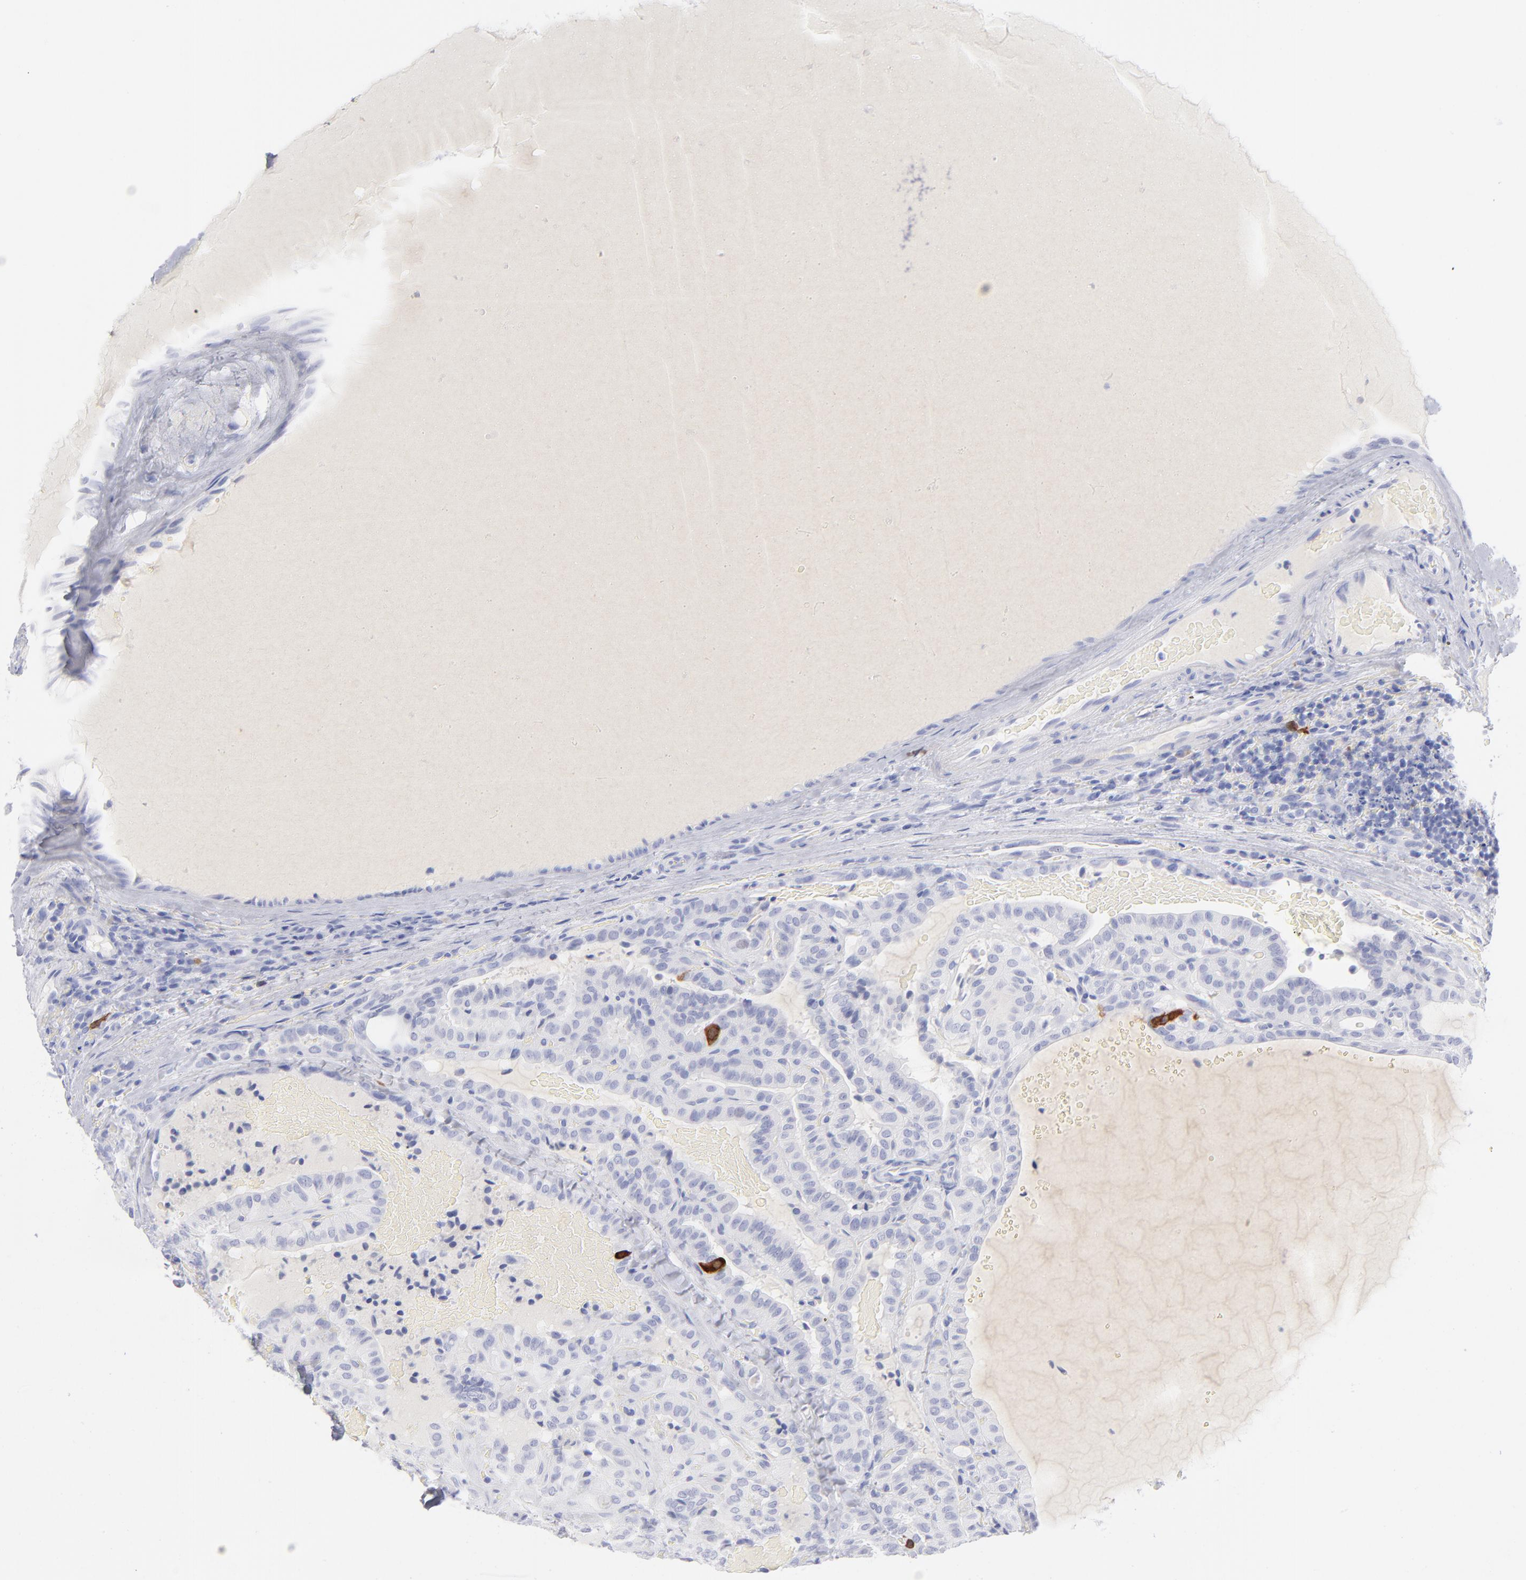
{"staining": {"intensity": "strong", "quantity": "<25%", "location": "cytoplasmic/membranous"}, "tissue": "thyroid cancer", "cell_type": "Tumor cells", "image_type": "cancer", "snomed": [{"axis": "morphology", "description": "Papillary adenocarcinoma, NOS"}, {"axis": "topography", "description": "Thyroid gland"}], "caption": "Immunohistochemistry photomicrograph of thyroid cancer stained for a protein (brown), which shows medium levels of strong cytoplasmic/membranous expression in approximately <25% of tumor cells.", "gene": "CCNB1", "patient": {"sex": "male", "age": 77}}